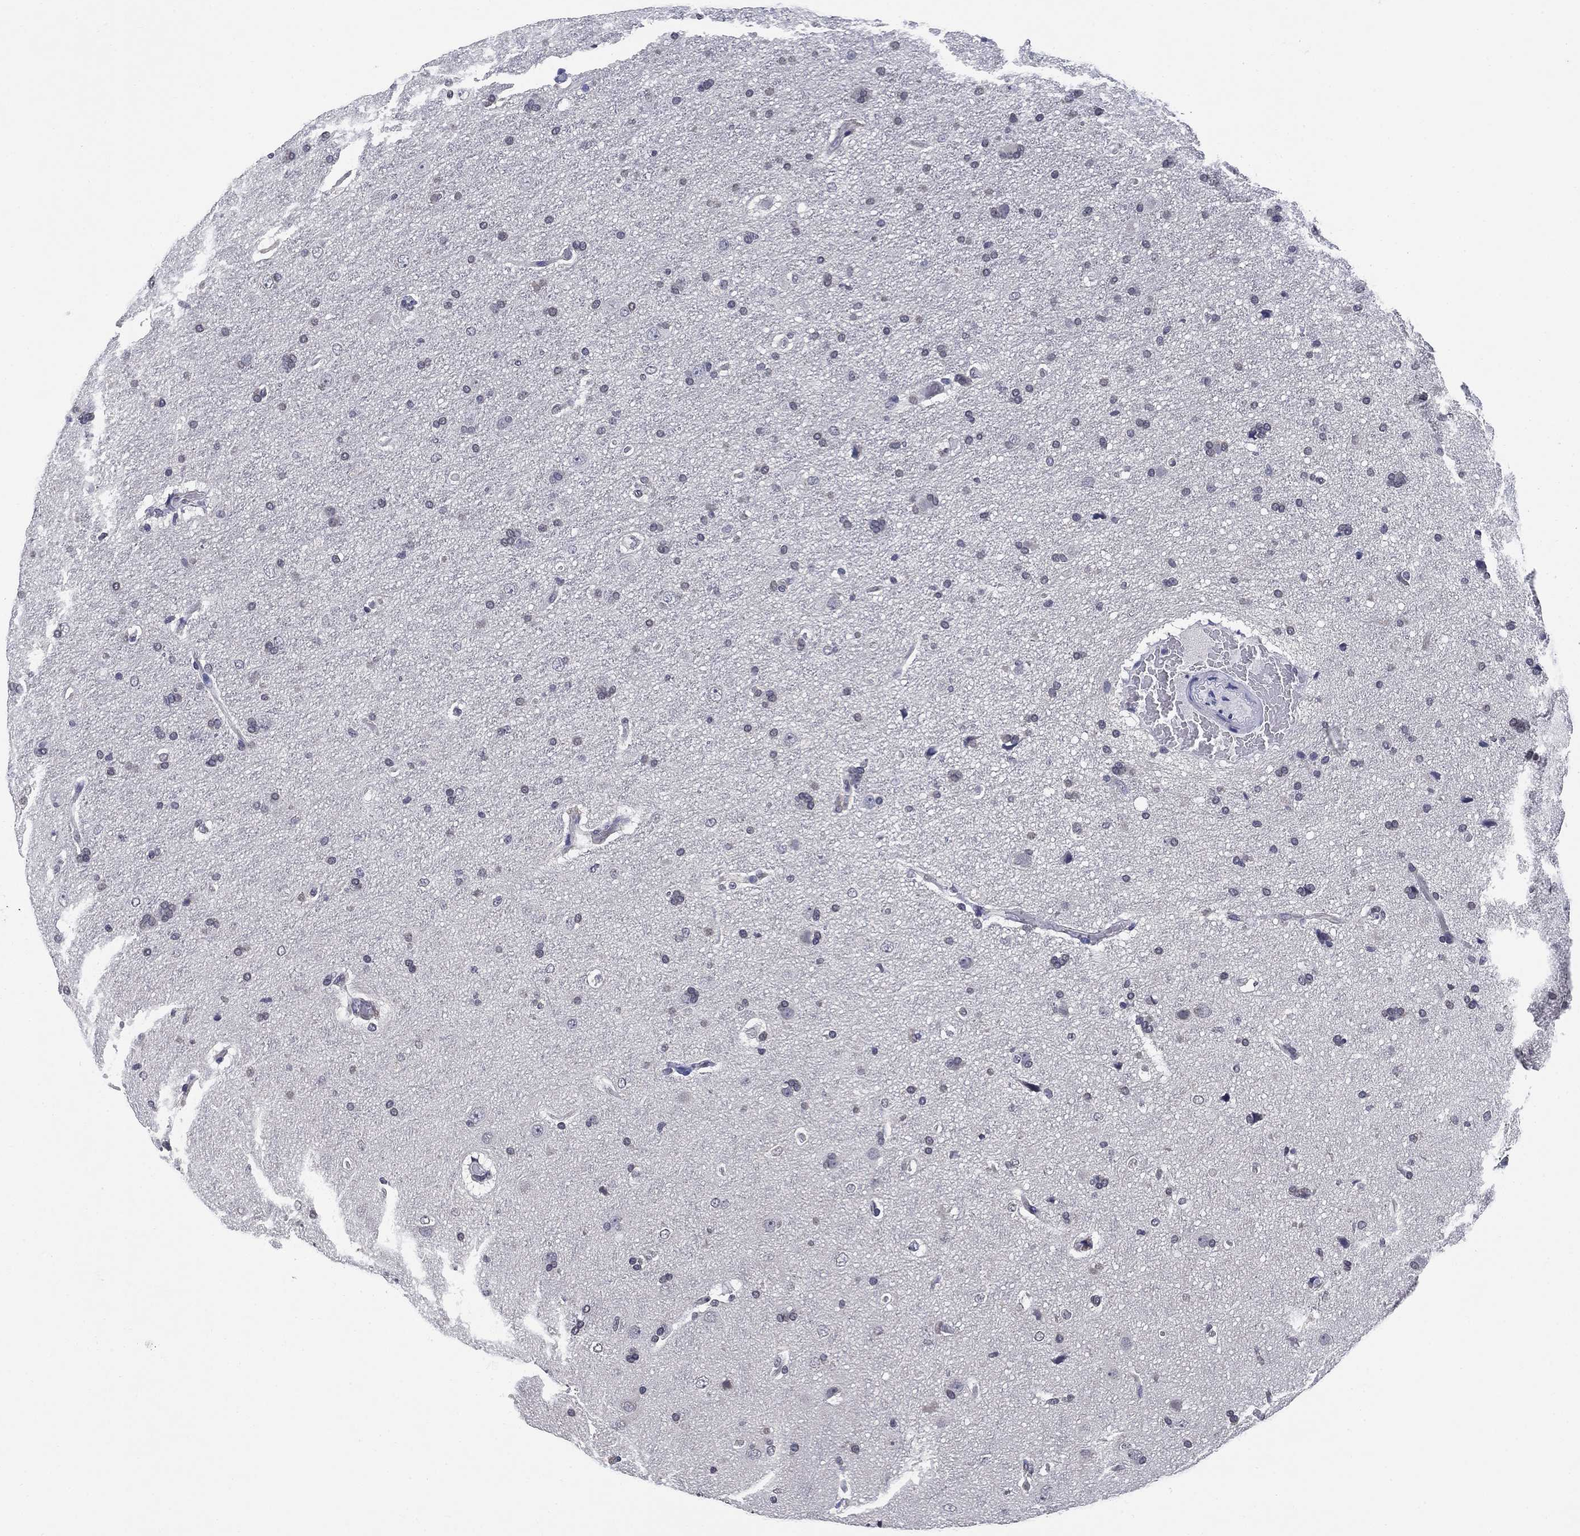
{"staining": {"intensity": "negative", "quantity": "none", "location": "none"}, "tissue": "glioma", "cell_type": "Tumor cells", "image_type": "cancer", "snomed": [{"axis": "morphology", "description": "Glioma, malignant, NOS"}, {"axis": "topography", "description": "Cerebral cortex"}], "caption": "Tumor cells show no significant protein positivity in glioma.", "gene": "OTUB2", "patient": {"sex": "male", "age": 58}}